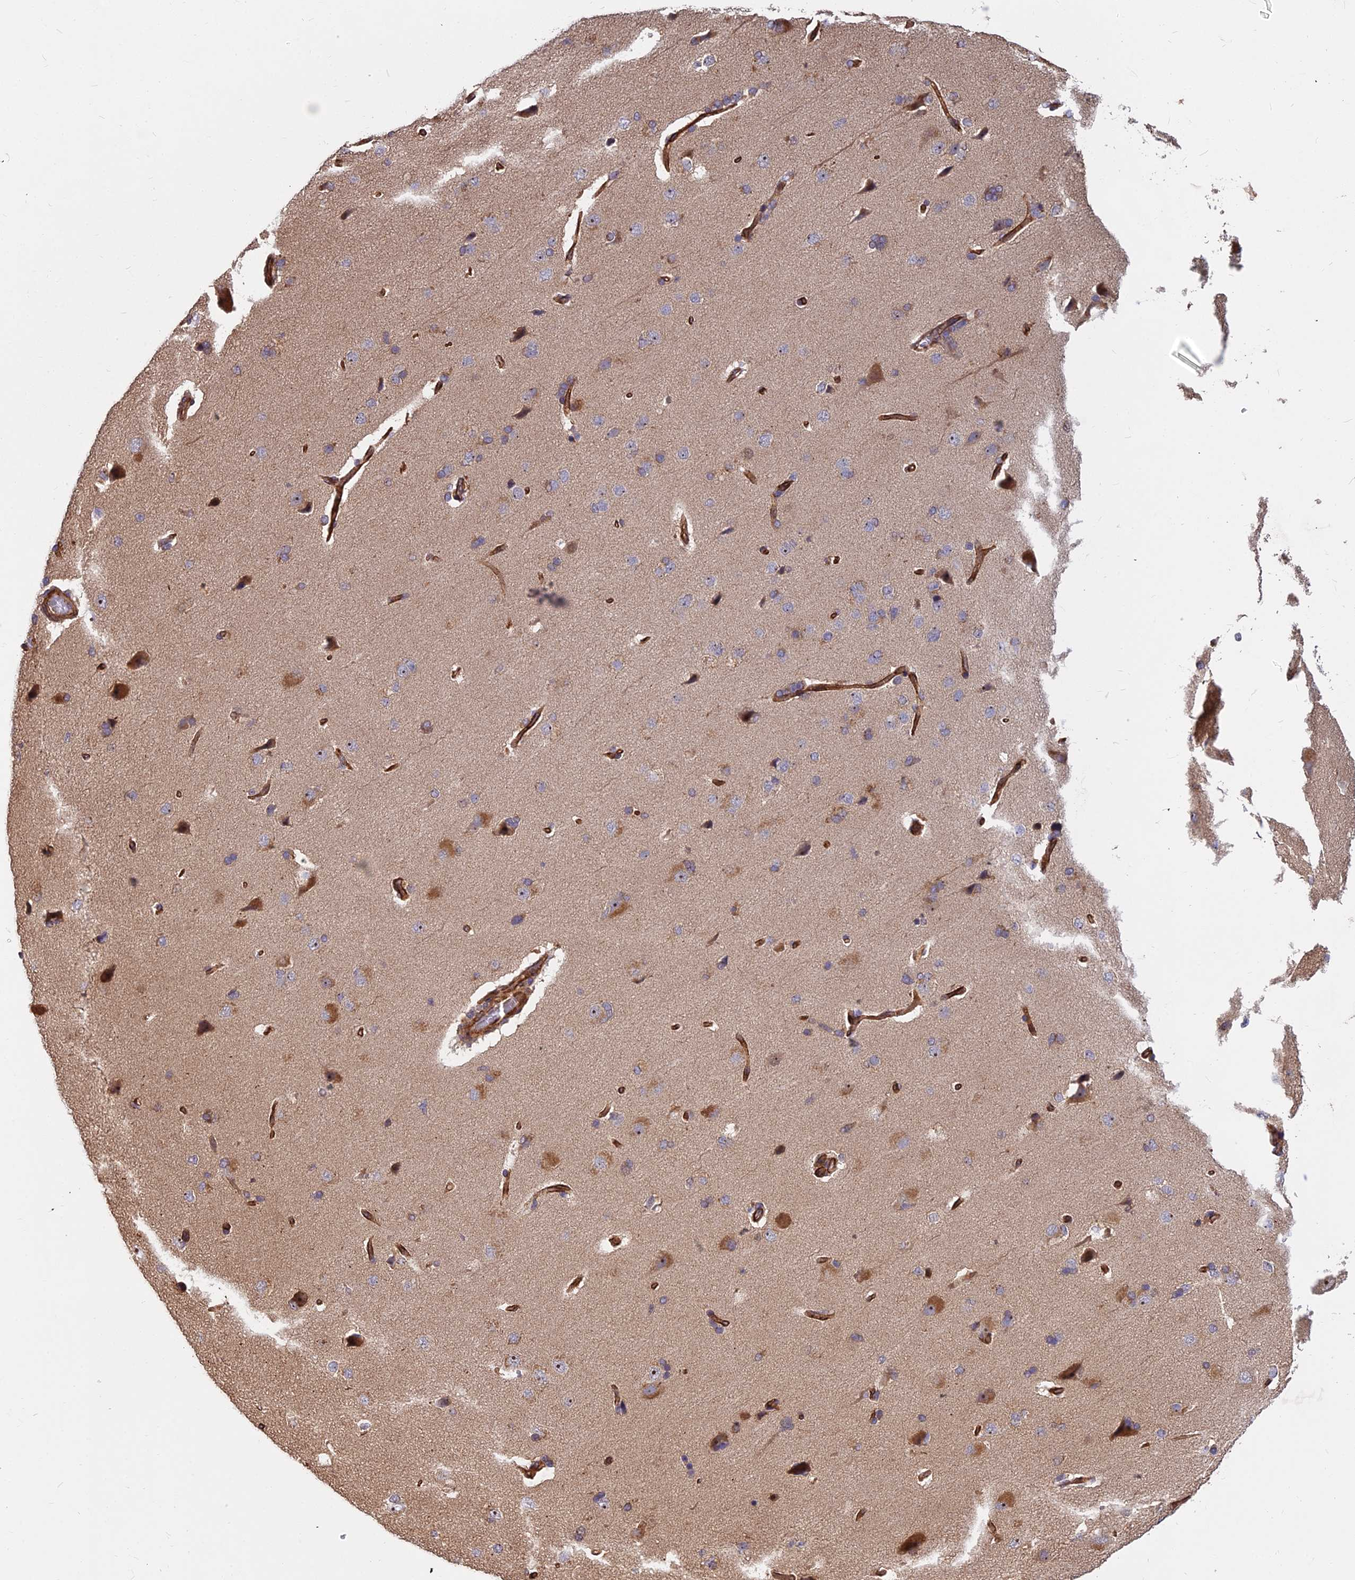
{"staining": {"intensity": "strong", "quantity": ">75%", "location": "cytoplasmic/membranous"}, "tissue": "cerebral cortex", "cell_type": "Endothelial cells", "image_type": "normal", "snomed": [{"axis": "morphology", "description": "Normal tissue, NOS"}, {"axis": "topography", "description": "Cerebral cortex"}], "caption": "An immunohistochemistry histopathology image of normal tissue is shown. Protein staining in brown shows strong cytoplasmic/membranous positivity in cerebral cortex within endothelial cells. Using DAB (3,3'-diaminobenzidine) (brown) and hematoxylin (blue) stains, captured at high magnification using brightfield microscopy.", "gene": "TCEA3", "patient": {"sex": "male", "age": 62}}